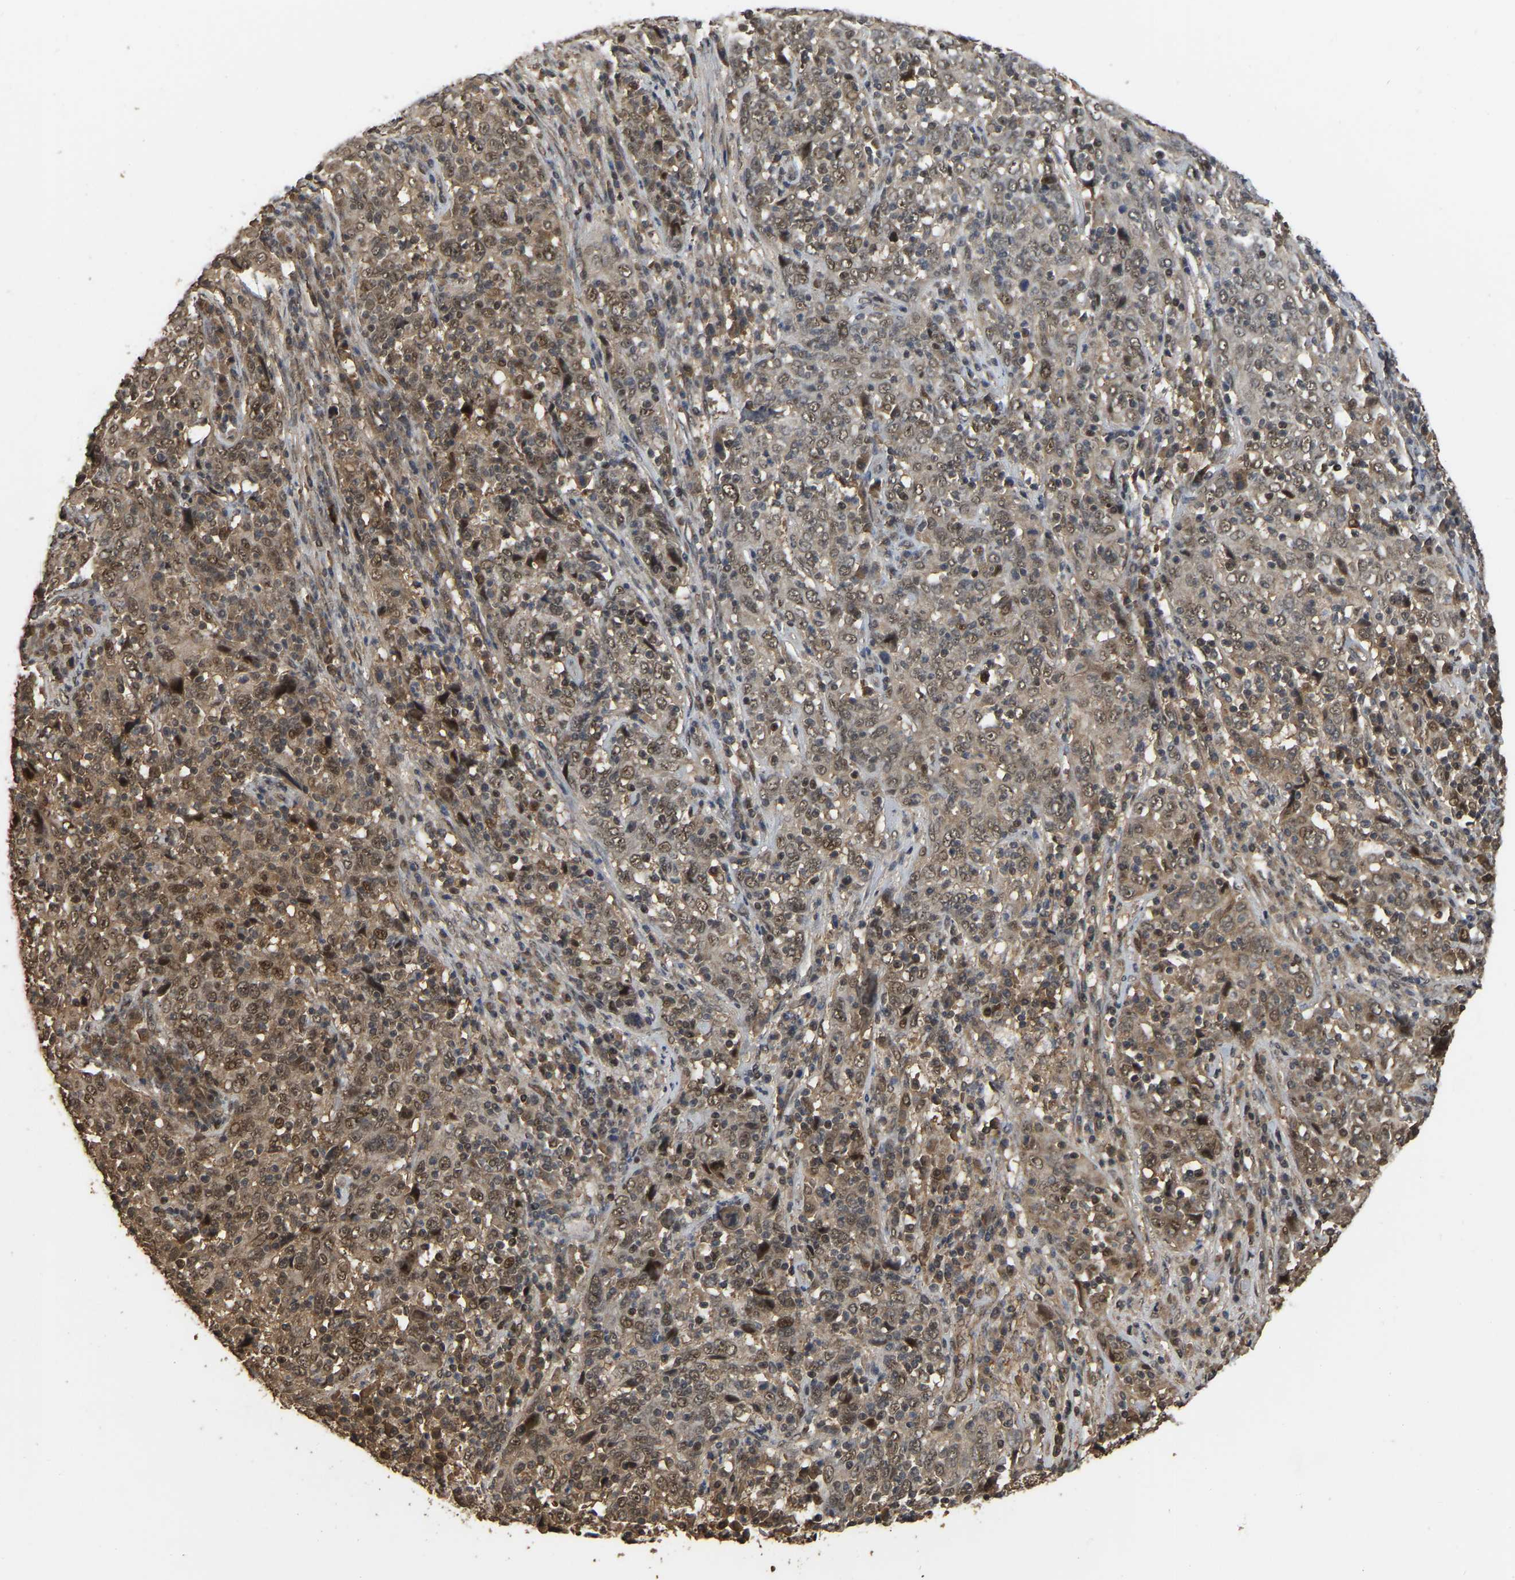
{"staining": {"intensity": "weak", "quantity": ">75%", "location": "cytoplasmic/membranous,nuclear"}, "tissue": "cervical cancer", "cell_type": "Tumor cells", "image_type": "cancer", "snomed": [{"axis": "morphology", "description": "Squamous cell carcinoma, NOS"}, {"axis": "topography", "description": "Cervix"}], "caption": "A low amount of weak cytoplasmic/membranous and nuclear positivity is appreciated in approximately >75% of tumor cells in cervical cancer (squamous cell carcinoma) tissue.", "gene": "ARHGAP23", "patient": {"sex": "female", "age": 46}}